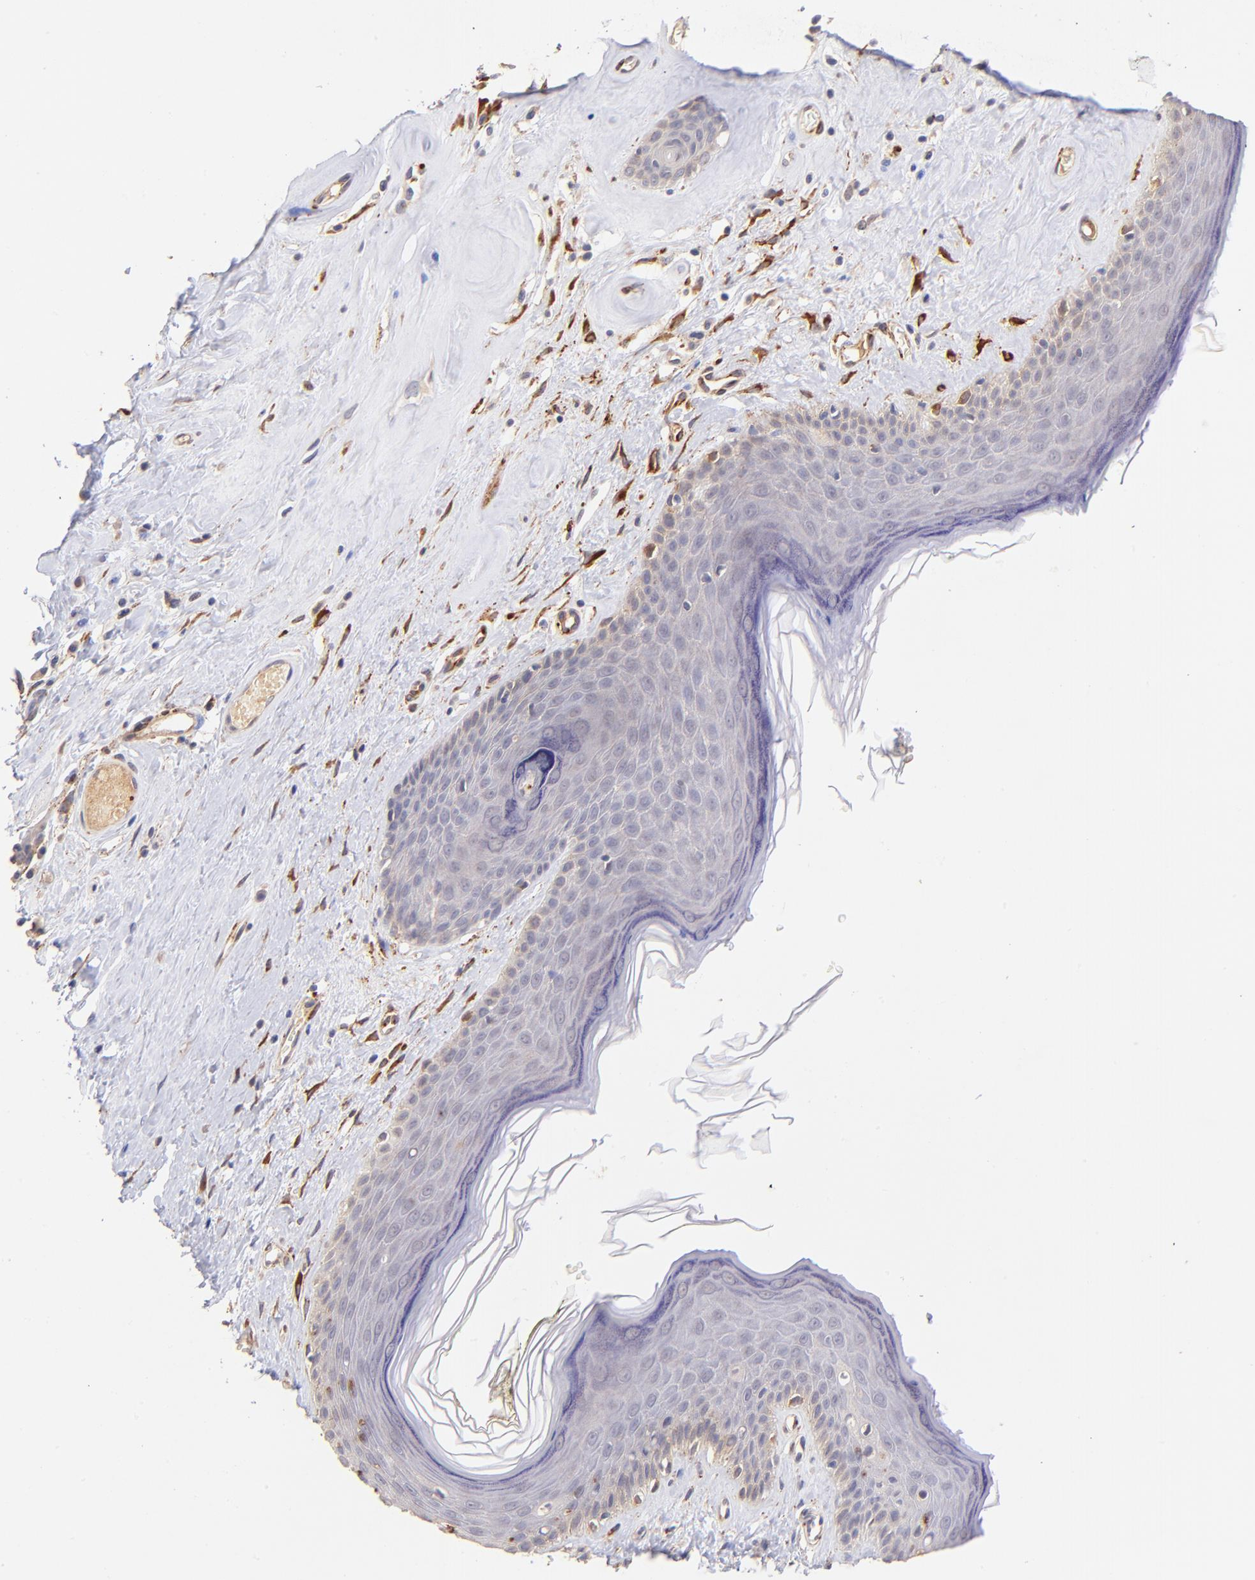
{"staining": {"intensity": "negative", "quantity": "none", "location": "none"}, "tissue": "skin", "cell_type": "Epidermal cells", "image_type": "normal", "snomed": [{"axis": "morphology", "description": "Normal tissue, NOS"}, {"axis": "morphology", "description": "Inflammation, NOS"}, {"axis": "topography", "description": "Vulva"}], "caption": "An IHC histopathology image of normal skin is shown. There is no staining in epidermal cells of skin. Nuclei are stained in blue.", "gene": "SPARC", "patient": {"sex": "female", "age": 84}}